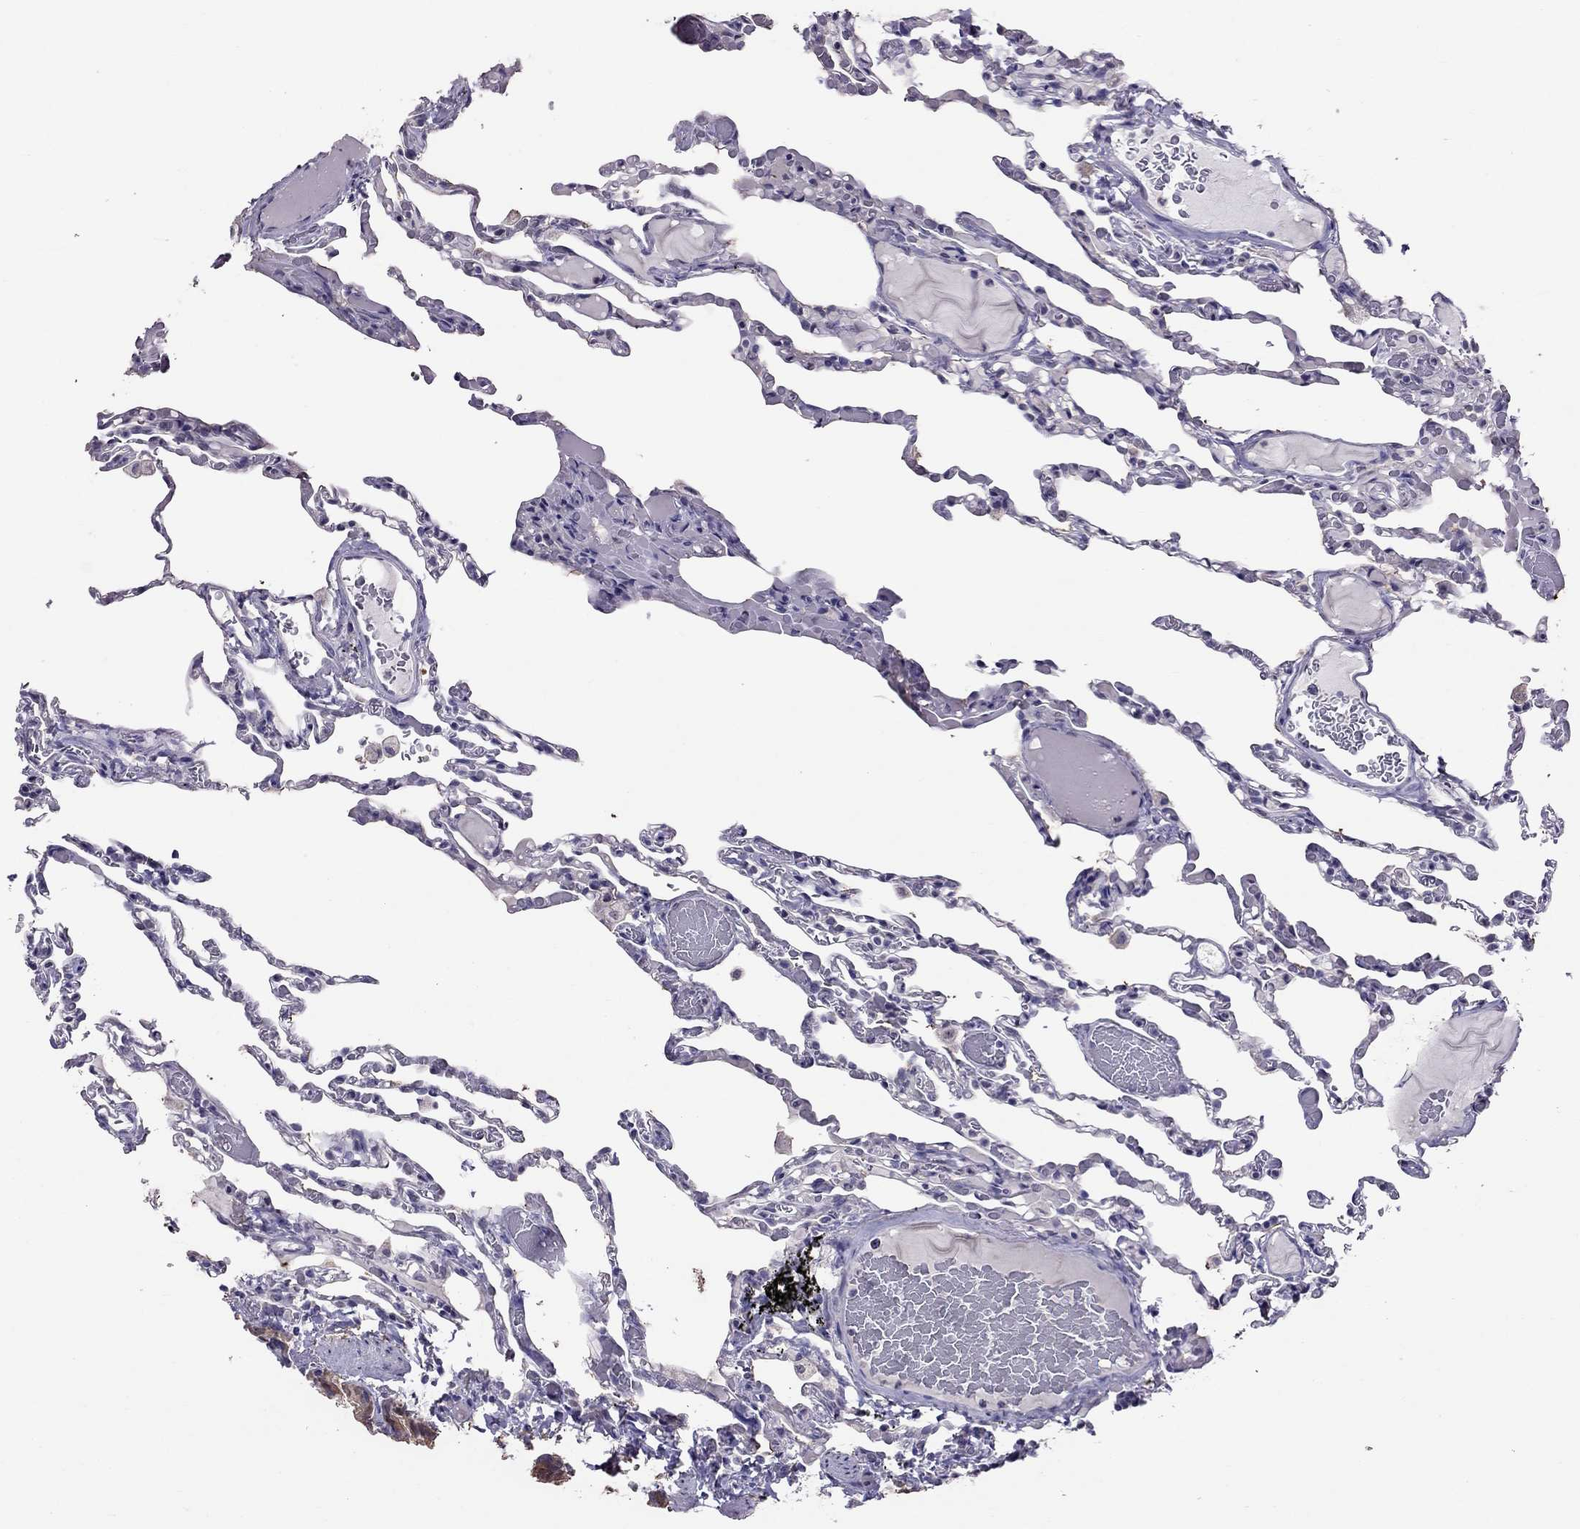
{"staining": {"intensity": "negative", "quantity": "none", "location": "none"}, "tissue": "lung", "cell_type": "Alveolar cells", "image_type": "normal", "snomed": [{"axis": "morphology", "description": "Normal tissue, NOS"}, {"axis": "topography", "description": "Lung"}], "caption": "Normal lung was stained to show a protein in brown. There is no significant expression in alveolar cells. (Immunohistochemistry, brightfield microscopy, high magnification).", "gene": "LRRC46", "patient": {"sex": "female", "age": 43}}